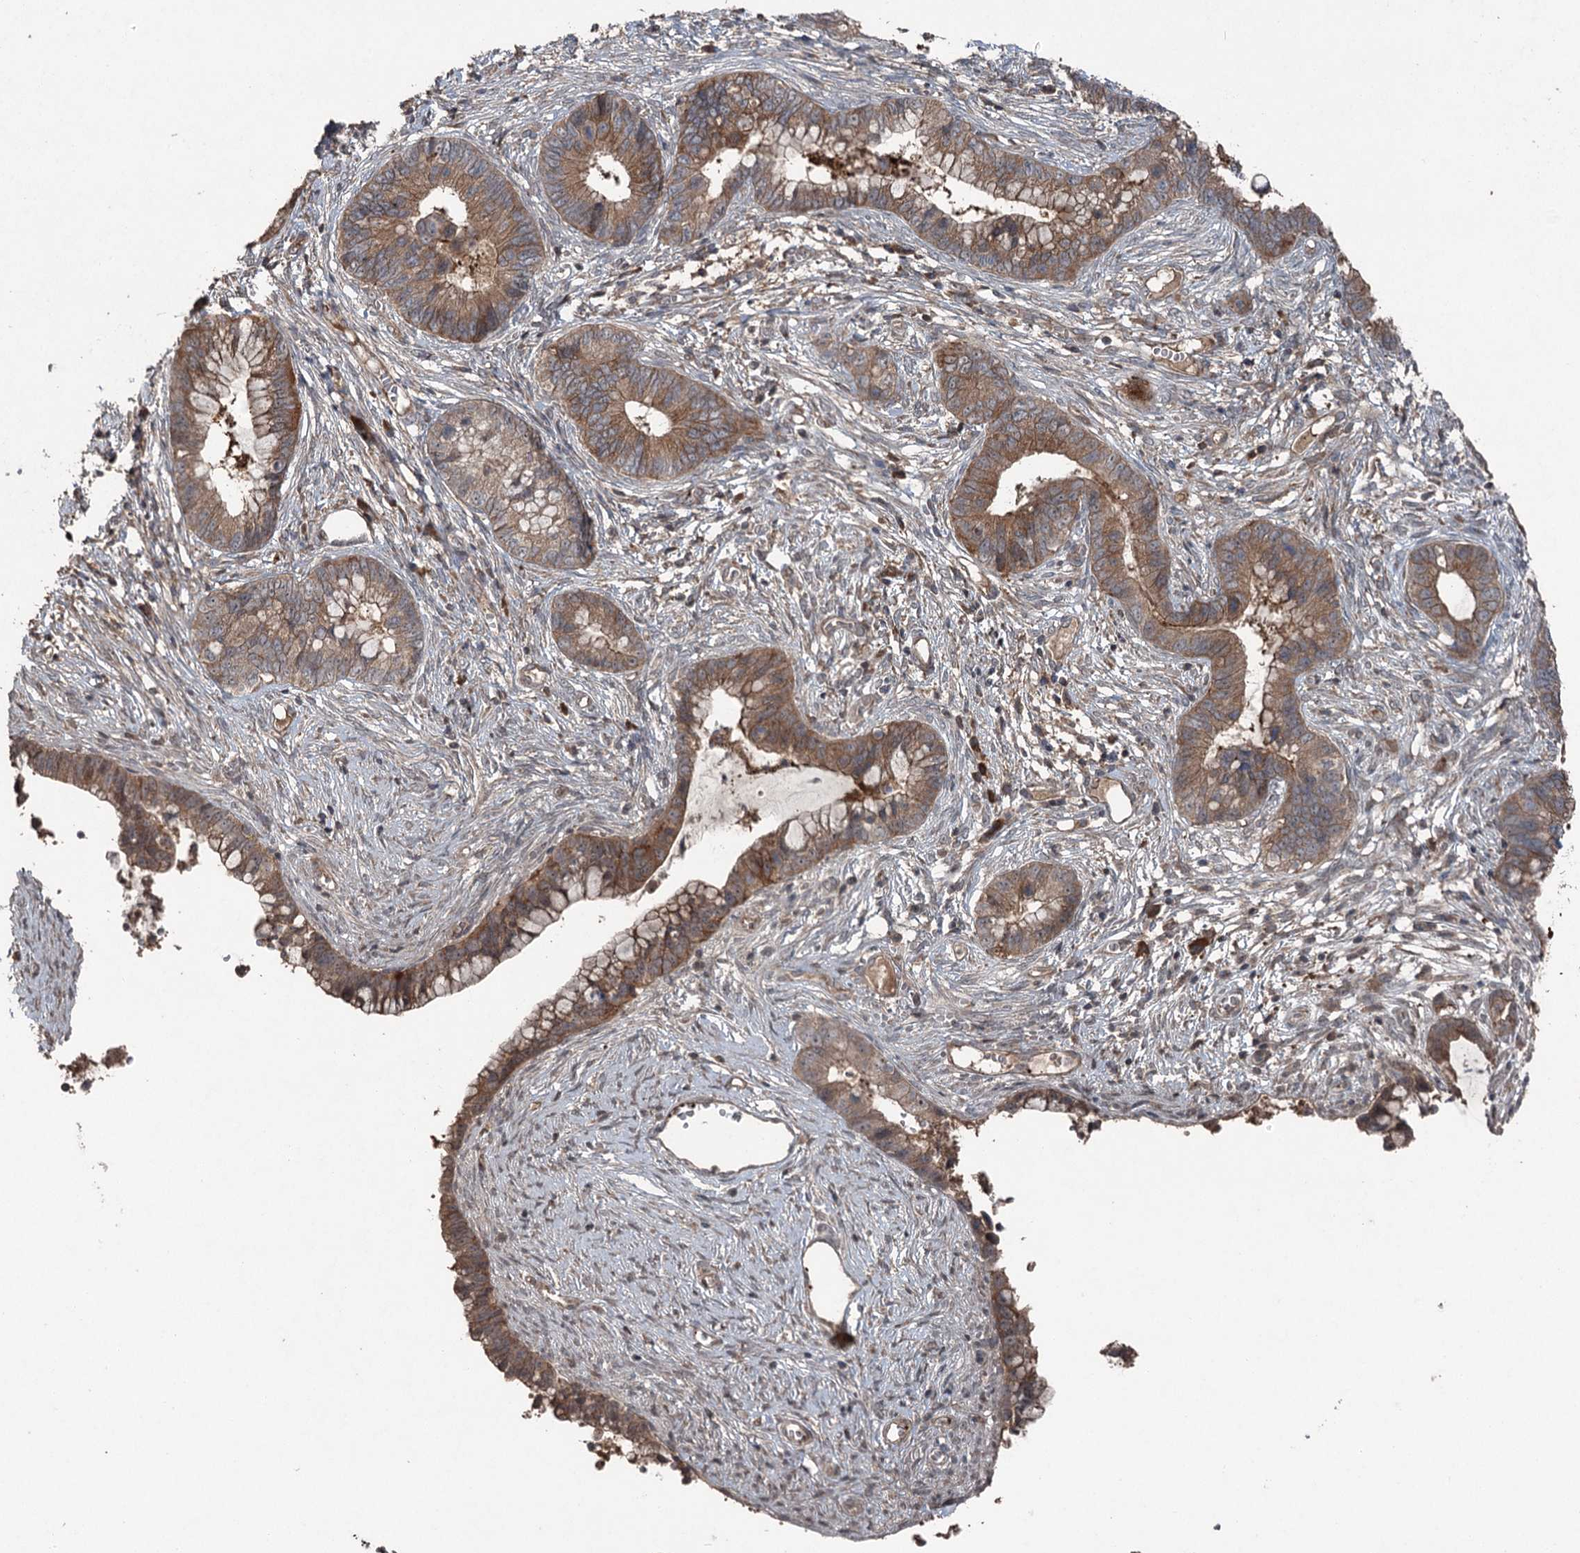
{"staining": {"intensity": "moderate", "quantity": ">75%", "location": "cytoplasmic/membranous"}, "tissue": "cervical cancer", "cell_type": "Tumor cells", "image_type": "cancer", "snomed": [{"axis": "morphology", "description": "Adenocarcinoma, NOS"}, {"axis": "topography", "description": "Cervix"}], "caption": "About >75% of tumor cells in adenocarcinoma (cervical) display moderate cytoplasmic/membranous protein staining as visualized by brown immunohistochemical staining.", "gene": "MAPK8IP2", "patient": {"sex": "female", "age": 44}}